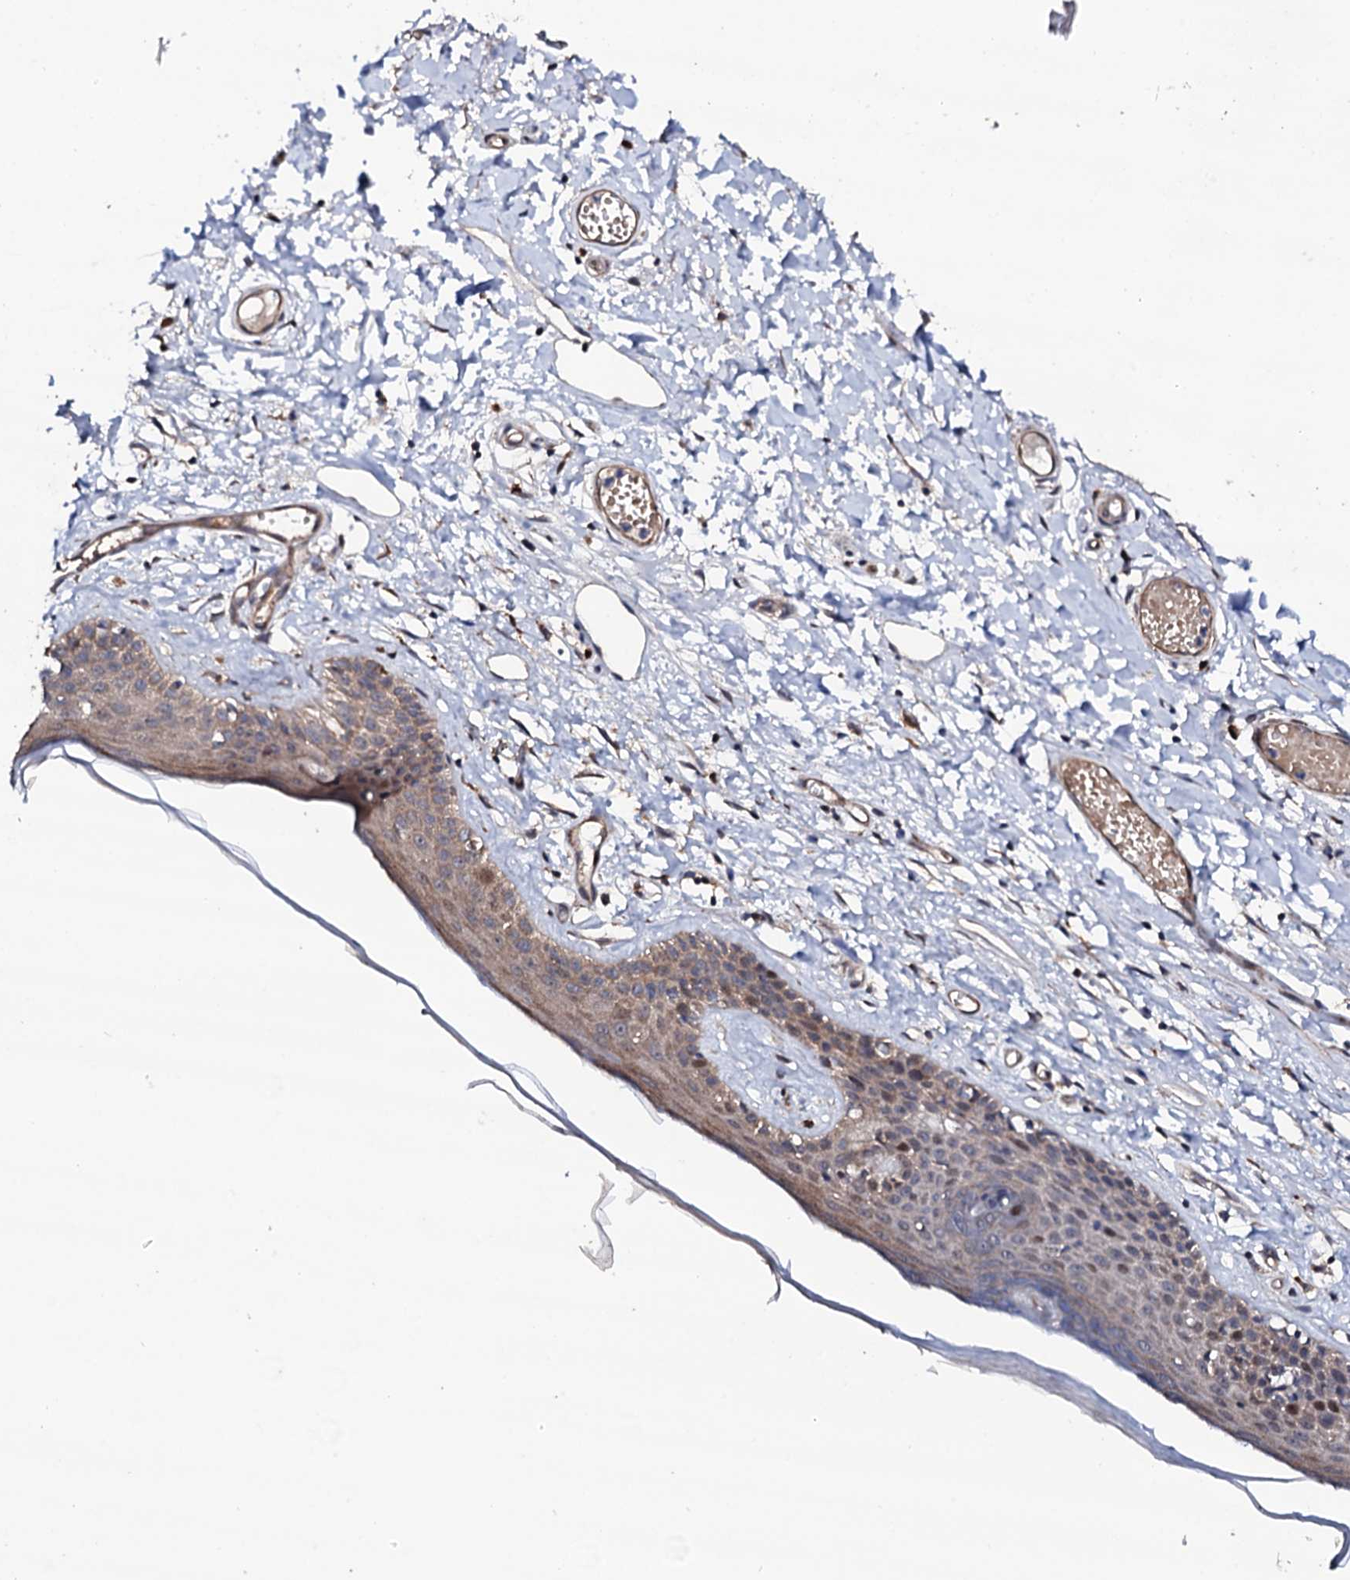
{"staining": {"intensity": "moderate", "quantity": ">75%", "location": "cytoplasmic/membranous"}, "tissue": "skin", "cell_type": "Epidermal cells", "image_type": "normal", "snomed": [{"axis": "morphology", "description": "Normal tissue, NOS"}, {"axis": "topography", "description": "Adipose tissue"}, {"axis": "topography", "description": "Vascular tissue"}, {"axis": "topography", "description": "Vulva"}, {"axis": "topography", "description": "Peripheral nerve tissue"}], "caption": "Human skin stained for a protein (brown) demonstrates moderate cytoplasmic/membranous positive positivity in about >75% of epidermal cells.", "gene": "CIAO2A", "patient": {"sex": "female", "age": 86}}